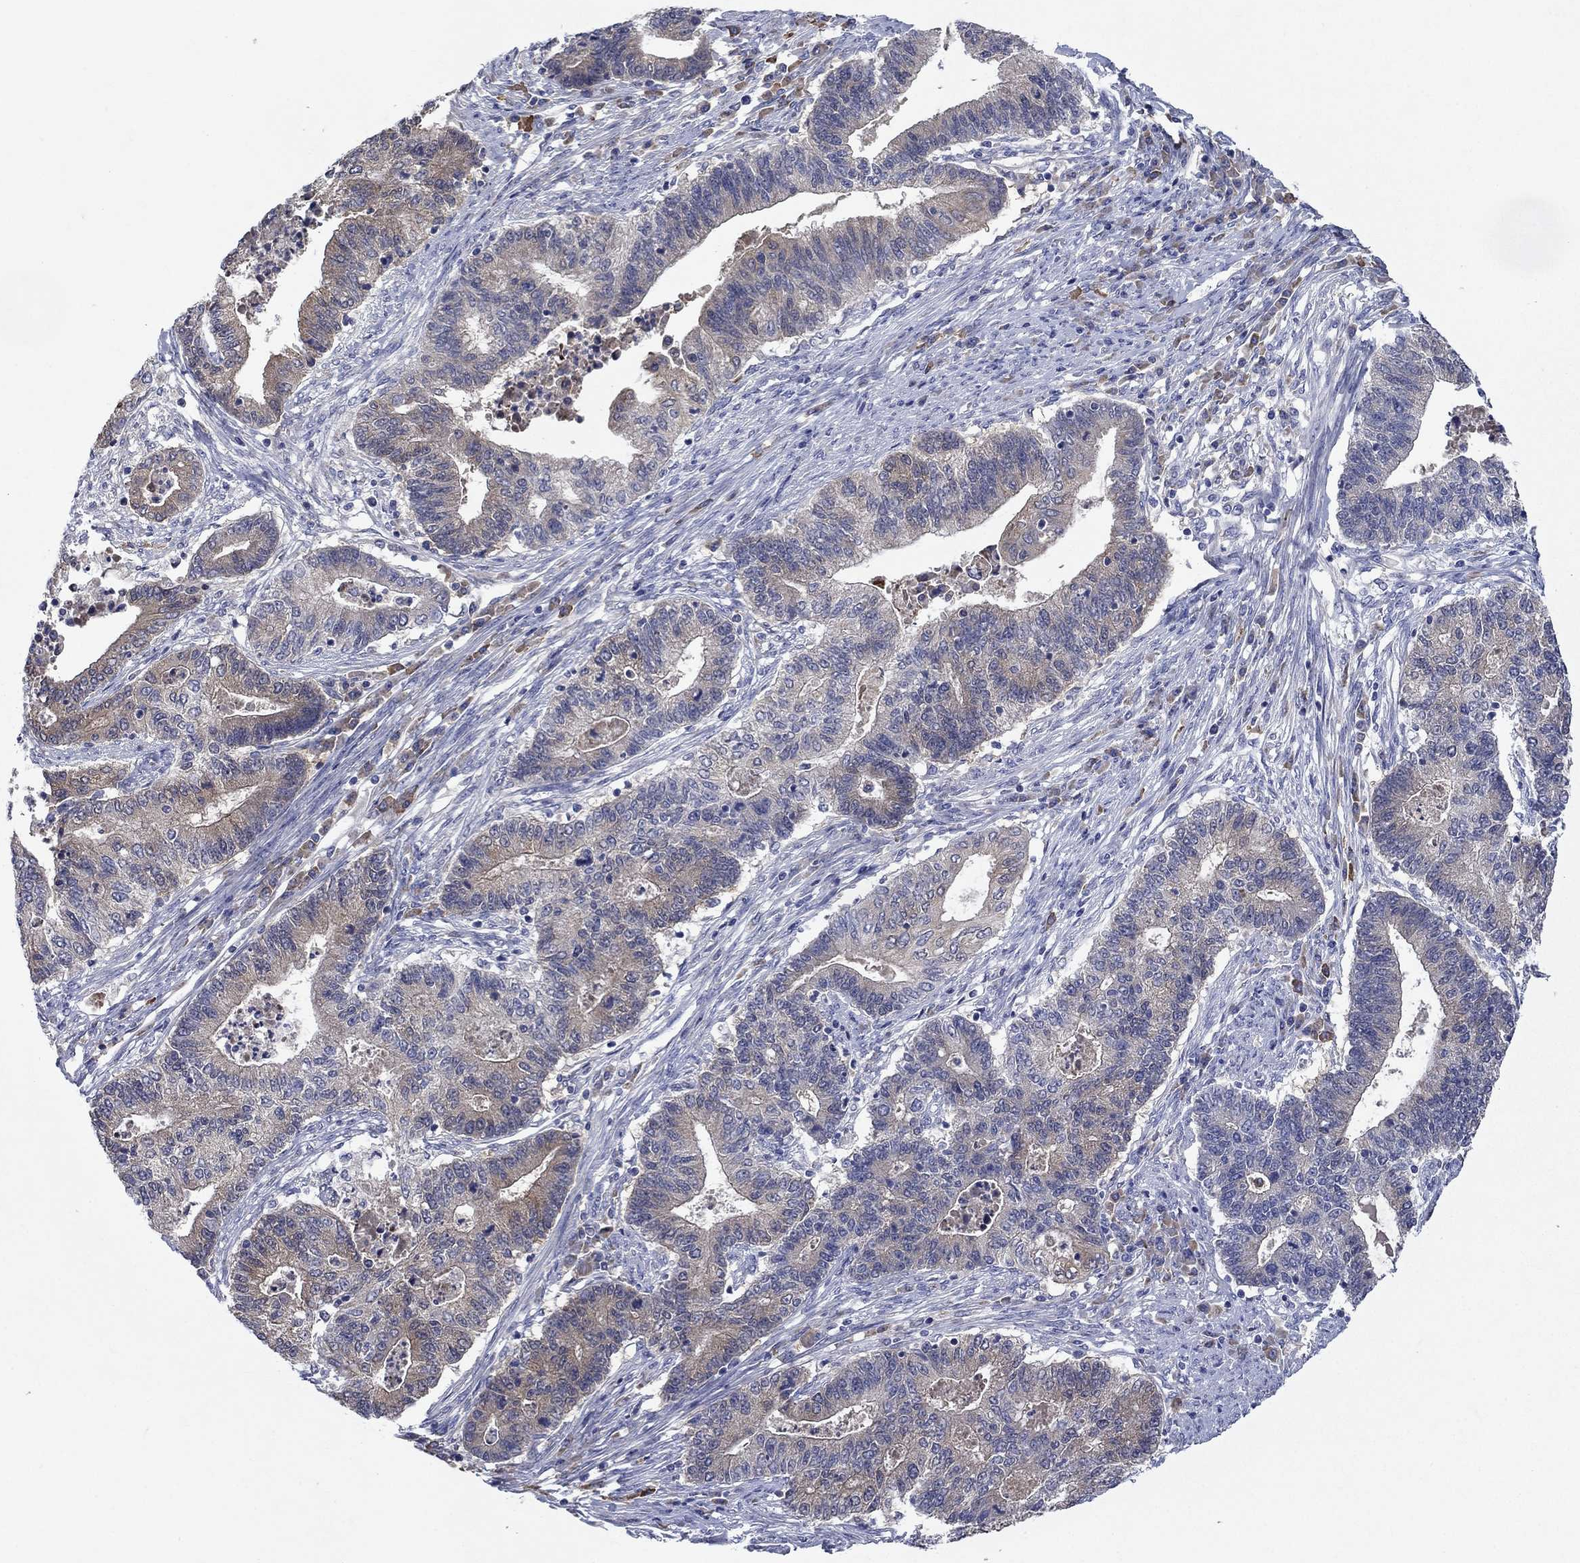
{"staining": {"intensity": "weak", "quantity": "25%-75%", "location": "cytoplasmic/membranous"}, "tissue": "endometrial cancer", "cell_type": "Tumor cells", "image_type": "cancer", "snomed": [{"axis": "morphology", "description": "Adenocarcinoma, NOS"}, {"axis": "topography", "description": "Uterus"}, {"axis": "topography", "description": "Endometrium"}], "caption": "Tumor cells exhibit low levels of weak cytoplasmic/membranous staining in approximately 25%-75% of cells in endometrial cancer.", "gene": "SULT2B1", "patient": {"sex": "female", "age": 54}}